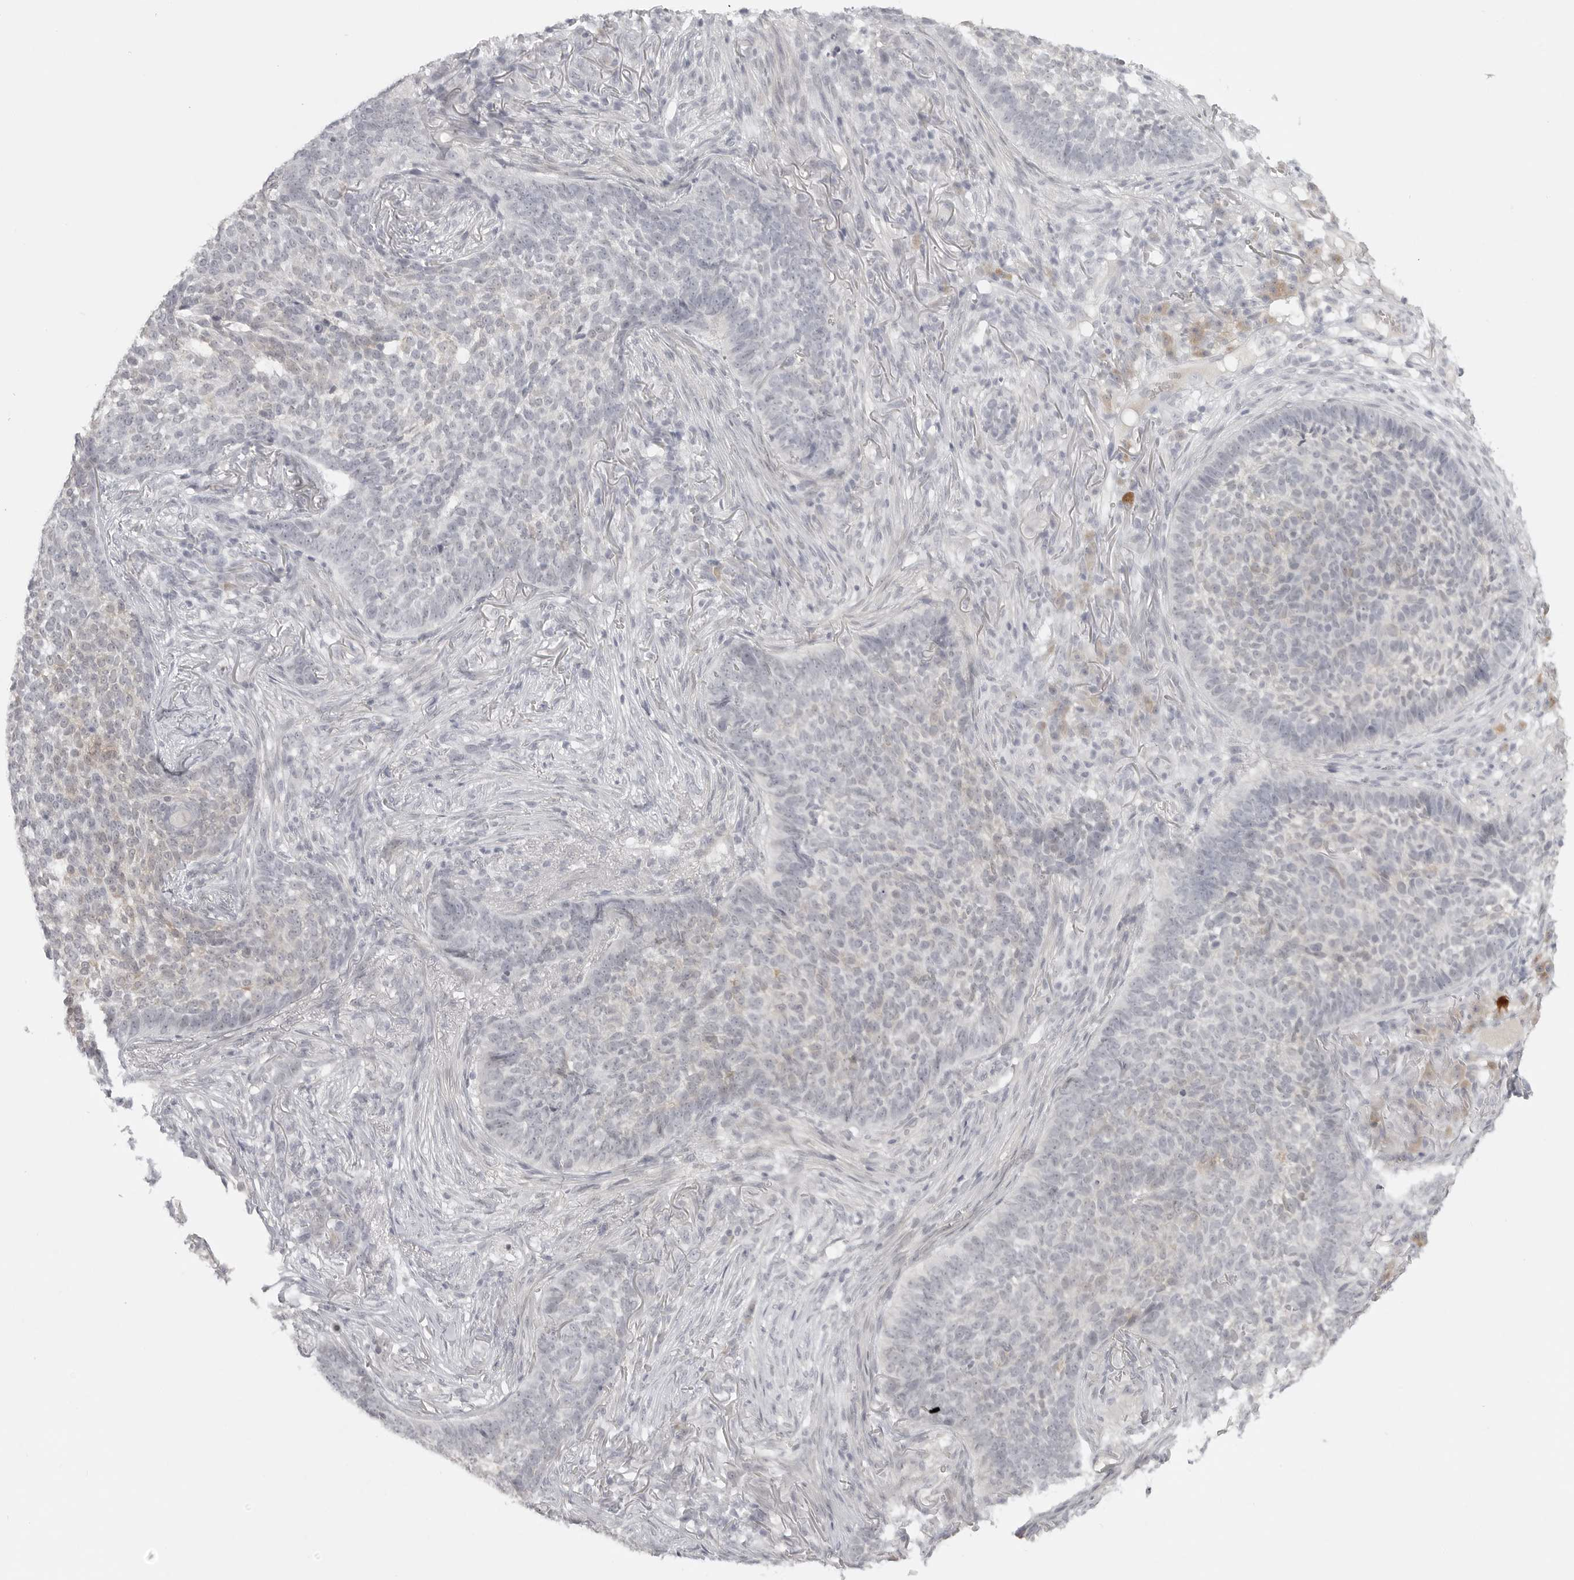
{"staining": {"intensity": "negative", "quantity": "none", "location": "none"}, "tissue": "skin cancer", "cell_type": "Tumor cells", "image_type": "cancer", "snomed": [{"axis": "morphology", "description": "Basal cell carcinoma"}, {"axis": "topography", "description": "Skin"}], "caption": "Immunohistochemistry micrograph of human basal cell carcinoma (skin) stained for a protein (brown), which displays no positivity in tumor cells.", "gene": "TCTN3", "patient": {"sex": "male", "age": 85}}